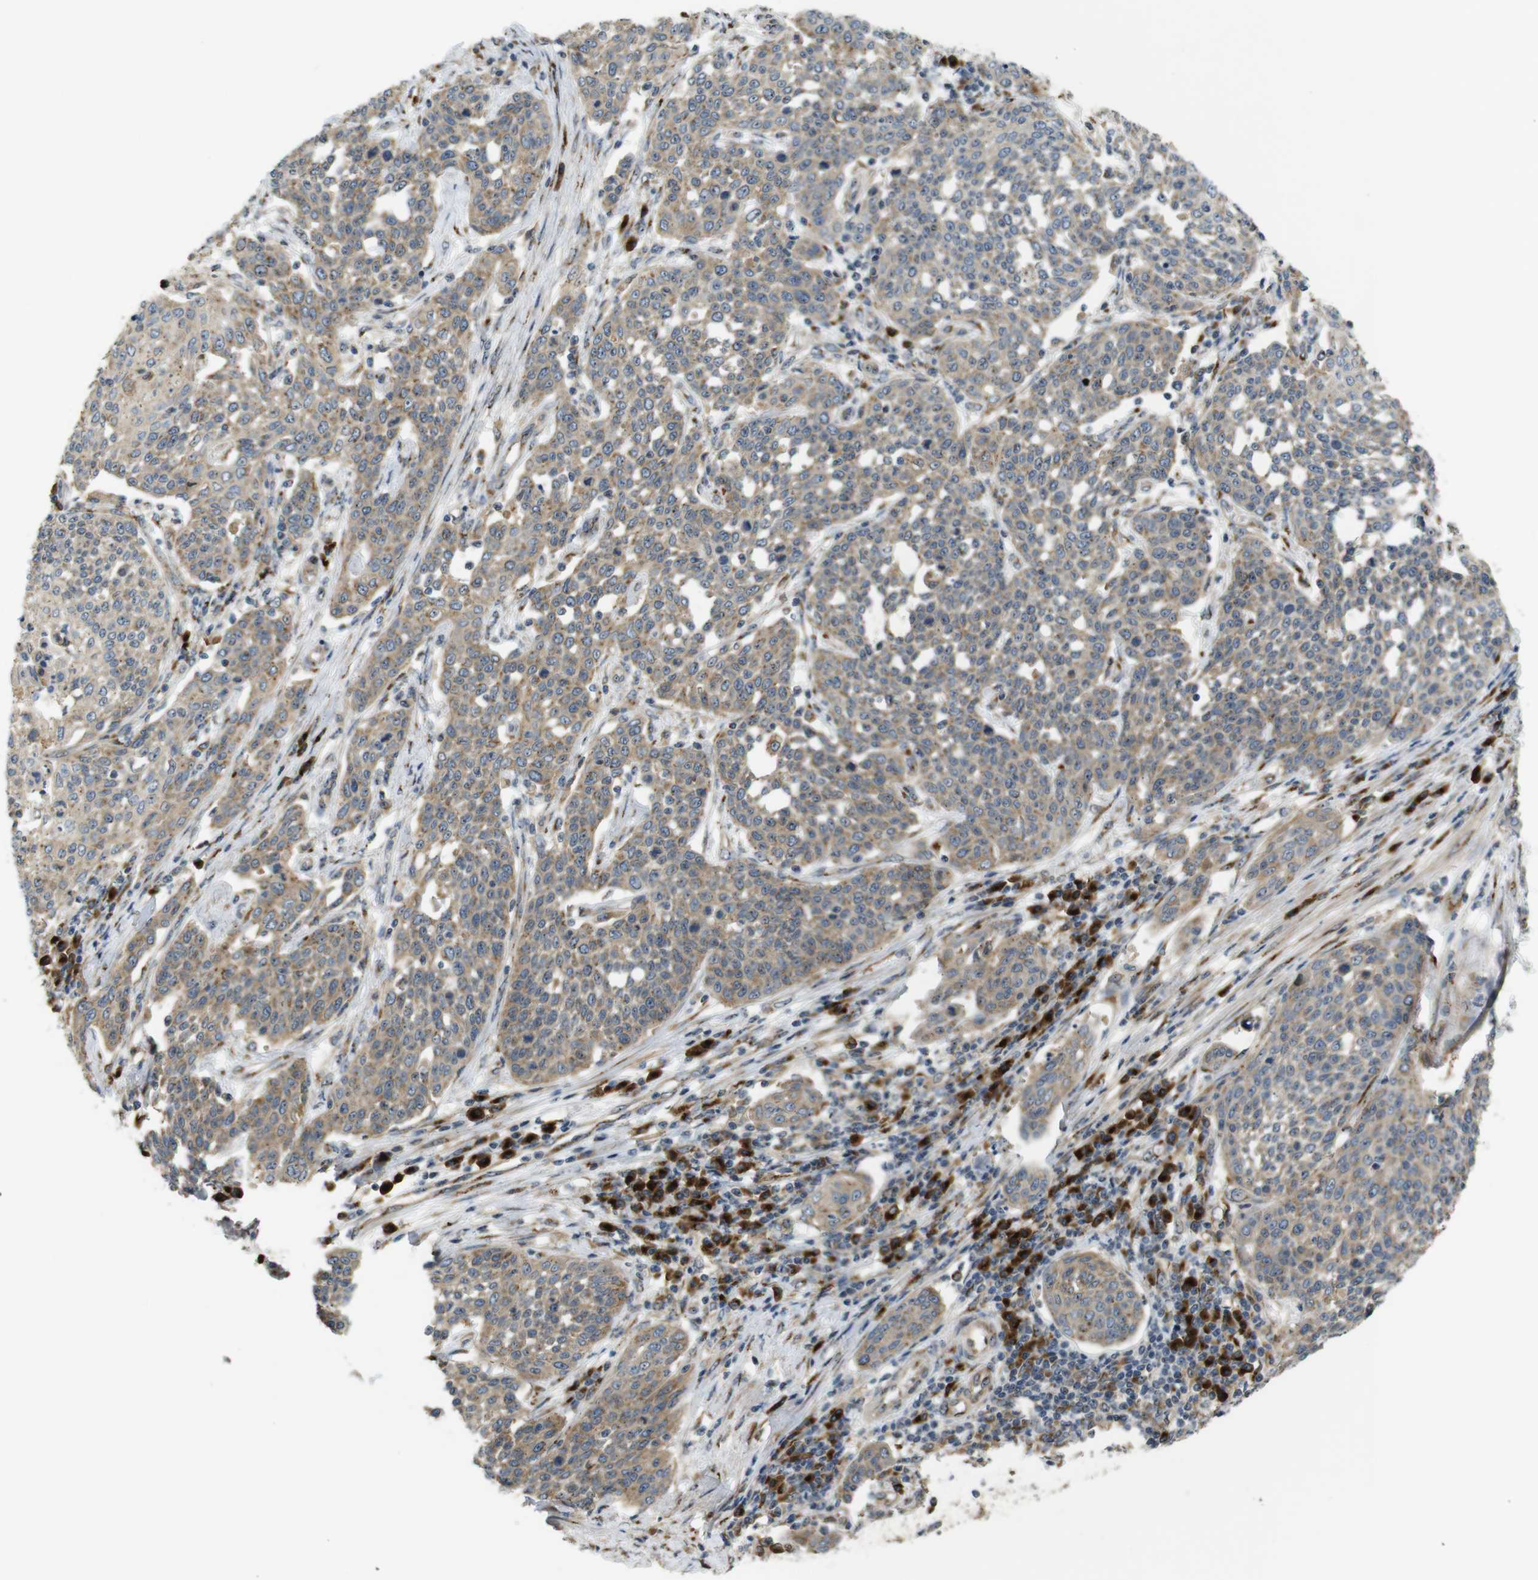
{"staining": {"intensity": "weak", "quantity": ">75%", "location": "cytoplasmic/membranous"}, "tissue": "cervical cancer", "cell_type": "Tumor cells", "image_type": "cancer", "snomed": [{"axis": "morphology", "description": "Squamous cell carcinoma, NOS"}, {"axis": "topography", "description": "Cervix"}], "caption": "A histopathology image showing weak cytoplasmic/membranous positivity in approximately >75% of tumor cells in squamous cell carcinoma (cervical), as visualized by brown immunohistochemical staining.", "gene": "TMEM143", "patient": {"sex": "female", "age": 34}}